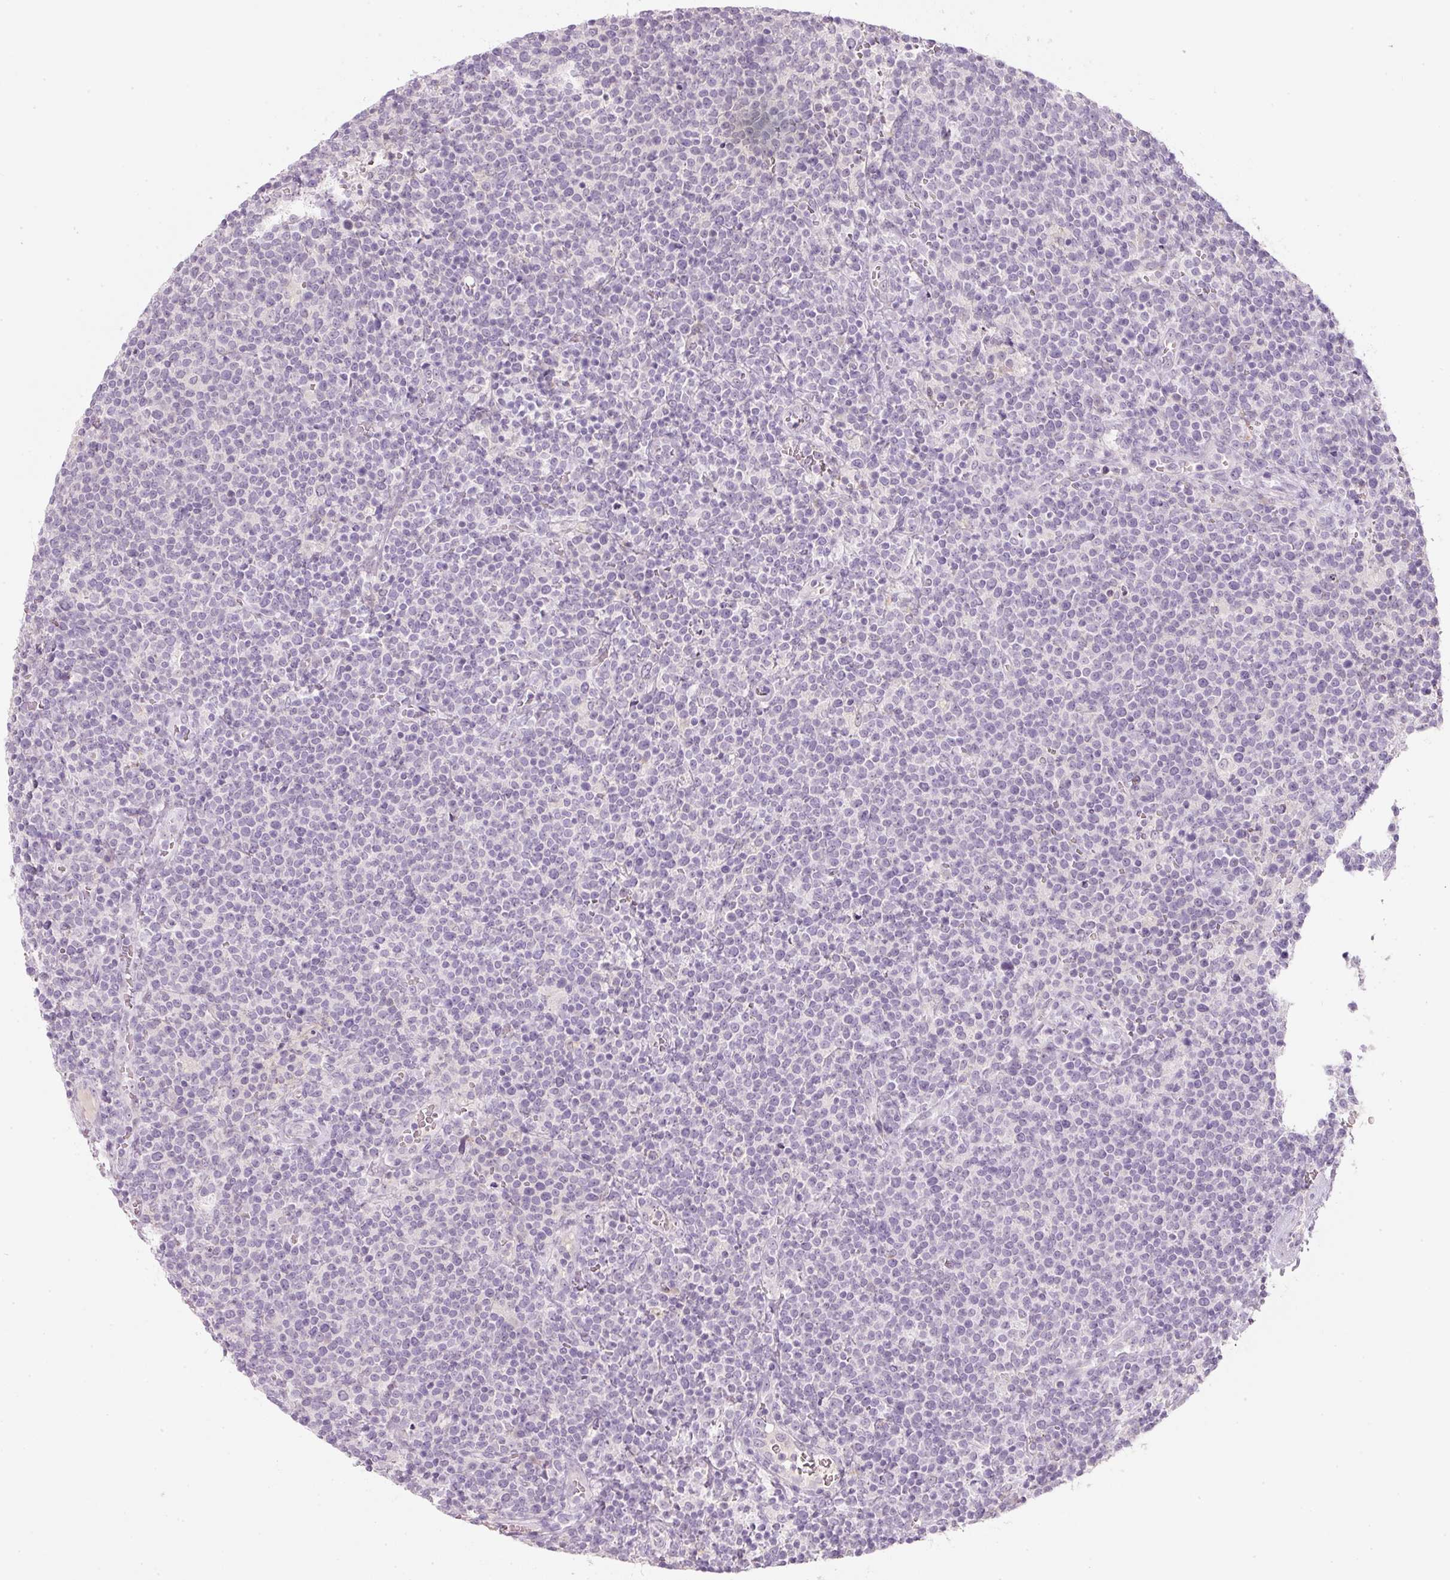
{"staining": {"intensity": "negative", "quantity": "none", "location": "none"}, "tissue": "lymphoma", "cell_type": "Tumor cells", "image_type": "cancer", "snomed": [{"axis": "morphology", "description": "Malignant lymphoma, non-Hodgkin's type, High grade"}, {"axis": "topography", "description": "Lymph node"}], "caption": "Protein analysis of high-grade malignant lymphoma, non-Hodgkin's type shows no significant expression in tumor cells.", "gene": "ENSG00000206549", "patient": {"sex": "male", "age": 61}}